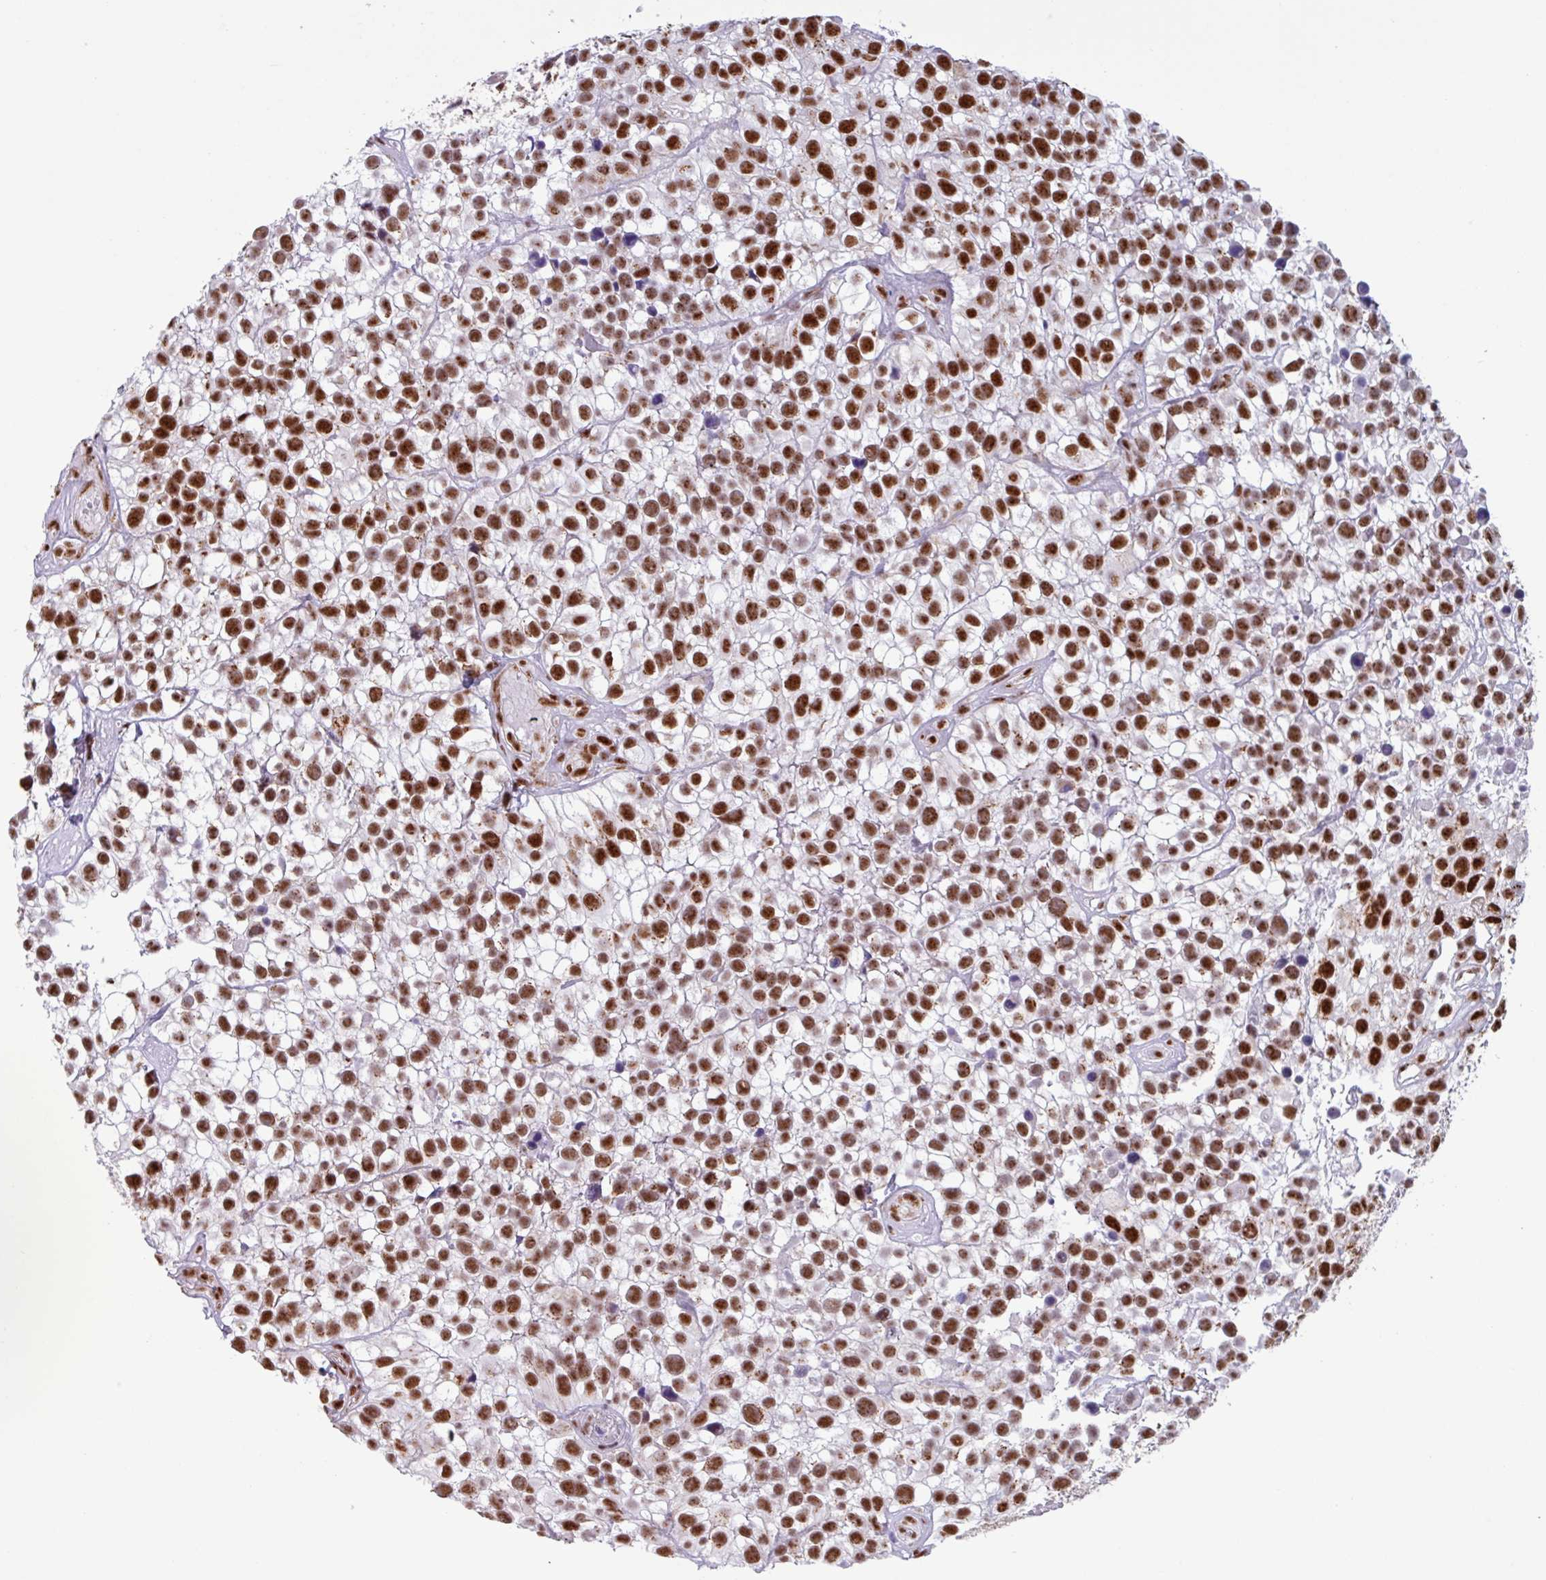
{"staining": {"intensity": "strong", "quantity": ">75%", "location": "nuclear"}, "tissue": "urothelial cancer", "cell_type": "Tumor cells", "image_type": "cancer", "snomed": [{"axis": "morphology", "description": "Urothelial carcinoma, High grade"}, {"axis": "topography", "description": "Urinary bladder"}], "caption": "High-power microscopy captured an immunohistochemistry histopathology image of urothelial carcinoma (high-grade), revealing strong nuclear staining in about >75% of tumor cells. Nuclei are stained in blue.", "gene": "PUF60", "patient": {"sex": "male", "age": 56}}